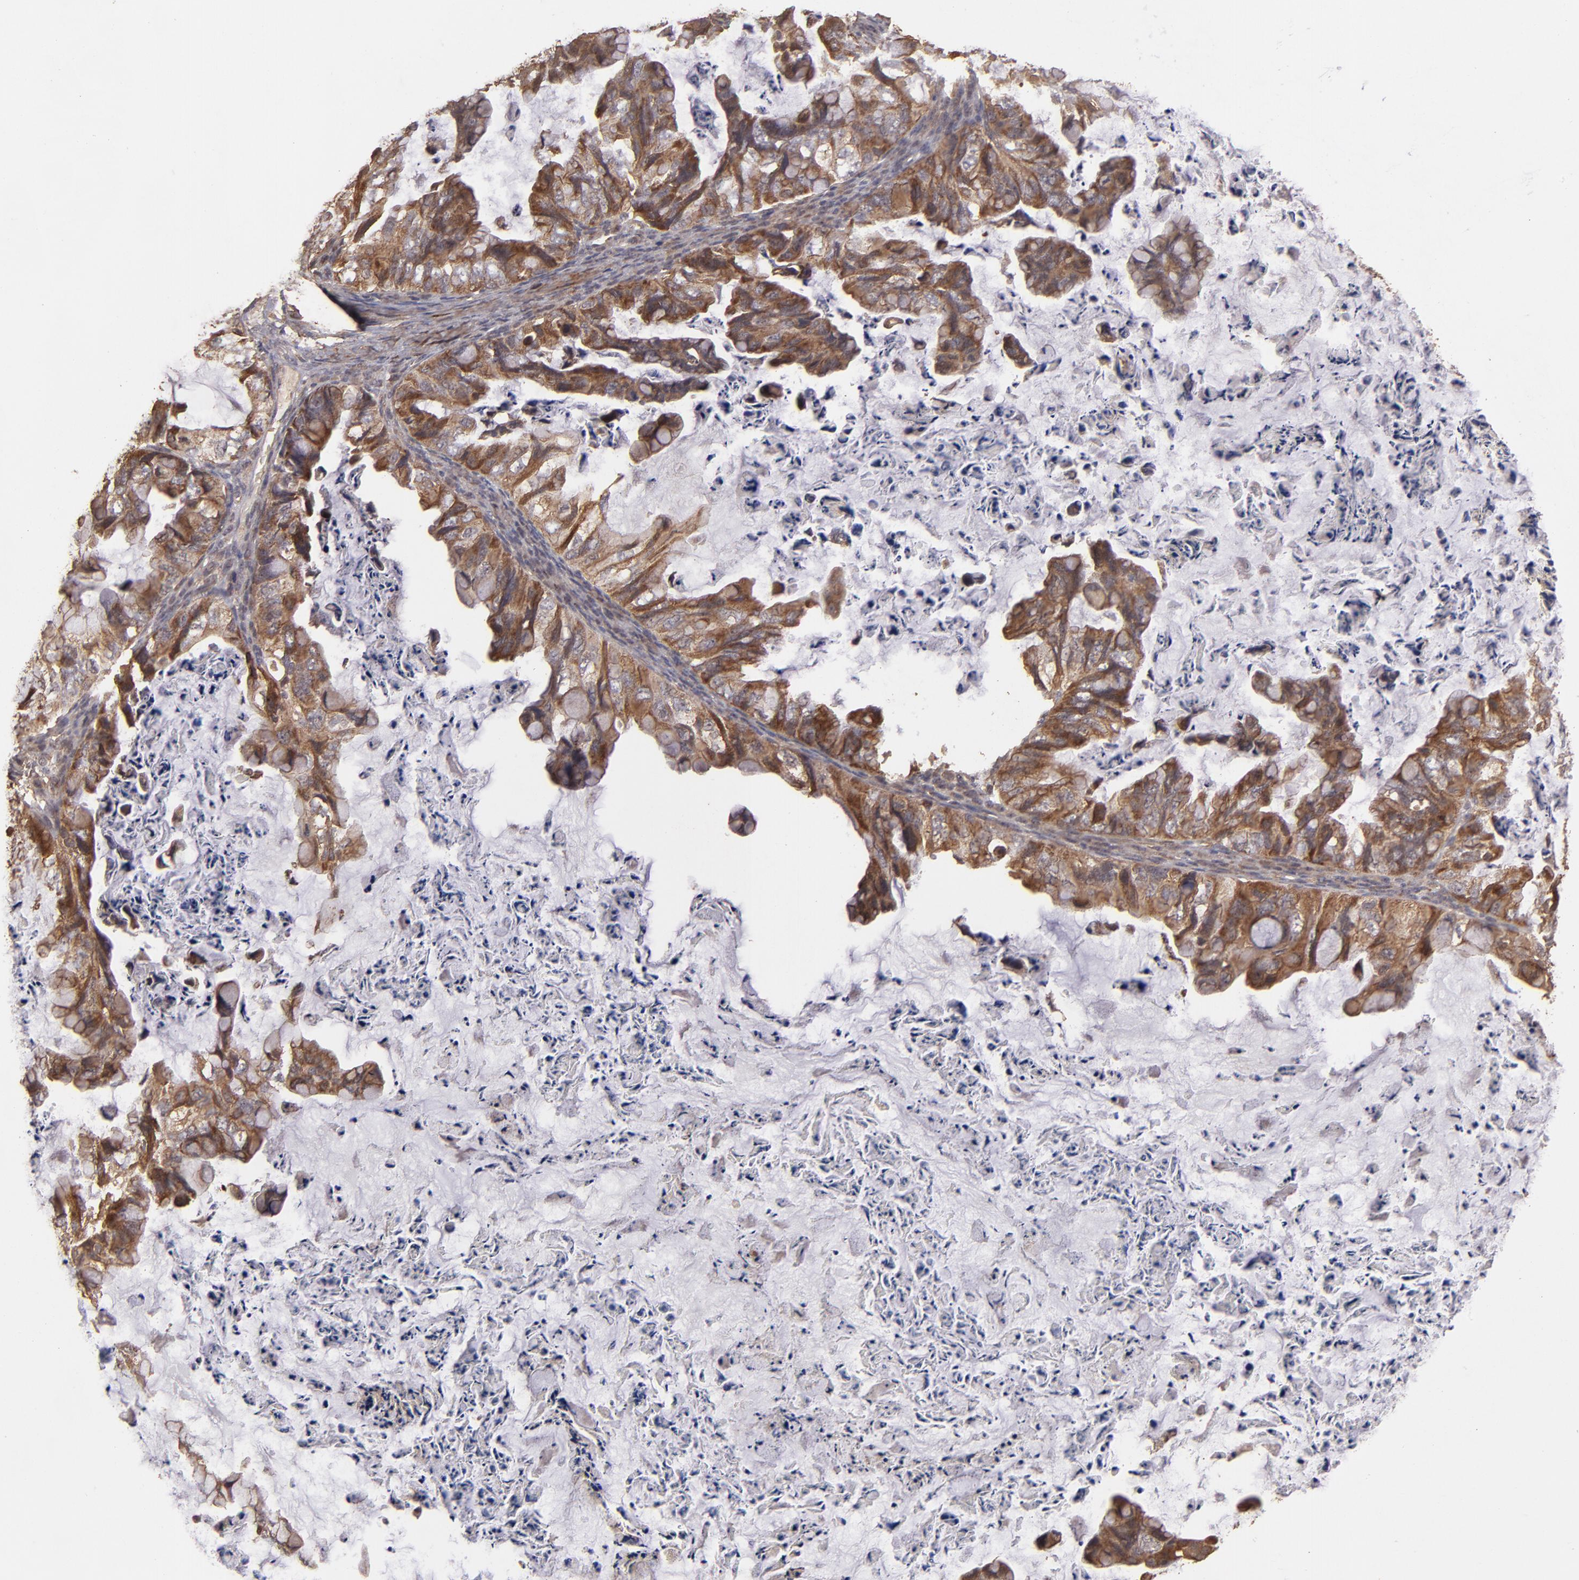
{"staining": {"intensity": "strong", "quantity": ">75%", "location": "cytoplasmic/membranous"}, "tissue": "ovarian cancer", "cell_type": "Tumor cells", "image_type": "cancer", "snomed": [{"axis": "morphology", "description": "Cystadenocarcinoma, mucinous, NOS"}, {"axis": "topography", "description": "Ovary"}], "caption": "Approximately >75% of tumor cells in ovarian cancer exhibit strong cytoplasmic/membranous protein expression as visualized by brown immunohistochemical staining.", "gene": "TXNDC16", "patient": {"sex": "female", "age": 36}}